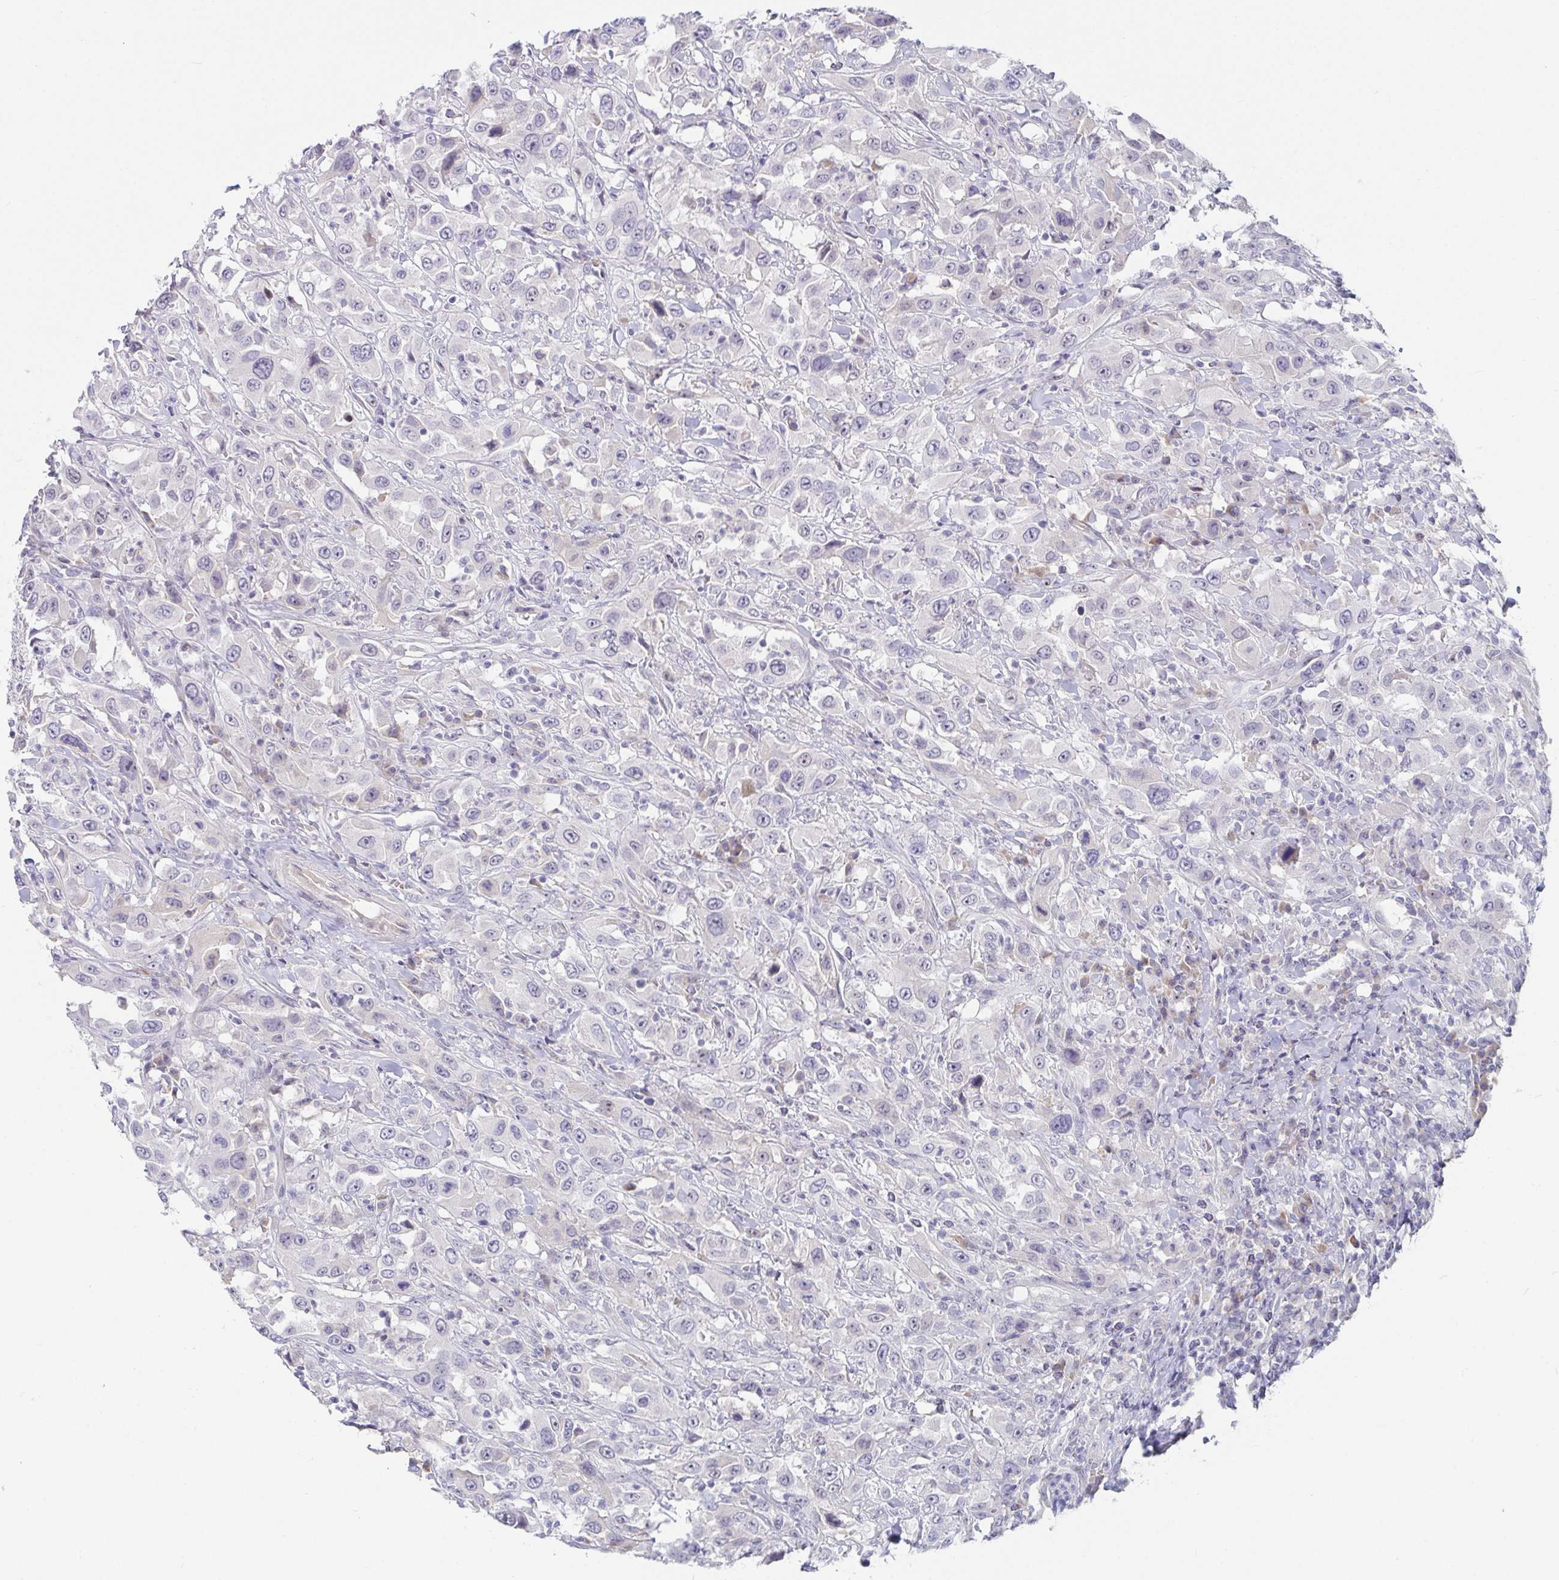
{"staining": {"intensity": "negative", "quantity": "none", "location": "none"}, "tissue": "urothelial cancer", "cell_type": "Tumor cells", "image_type": "cancer", "snomed": [{"axis": "morphology", "description": "Urothelial carcinoma, High grade"}, {"axis": "topography", "description": "Urinary bladder"}], "caption": "Immunohistochemical staining of urothelial cancer shows no significant positivity in tumor cells.", "gene": "MYC", "patient": {"sex": "male", "age": 61}}